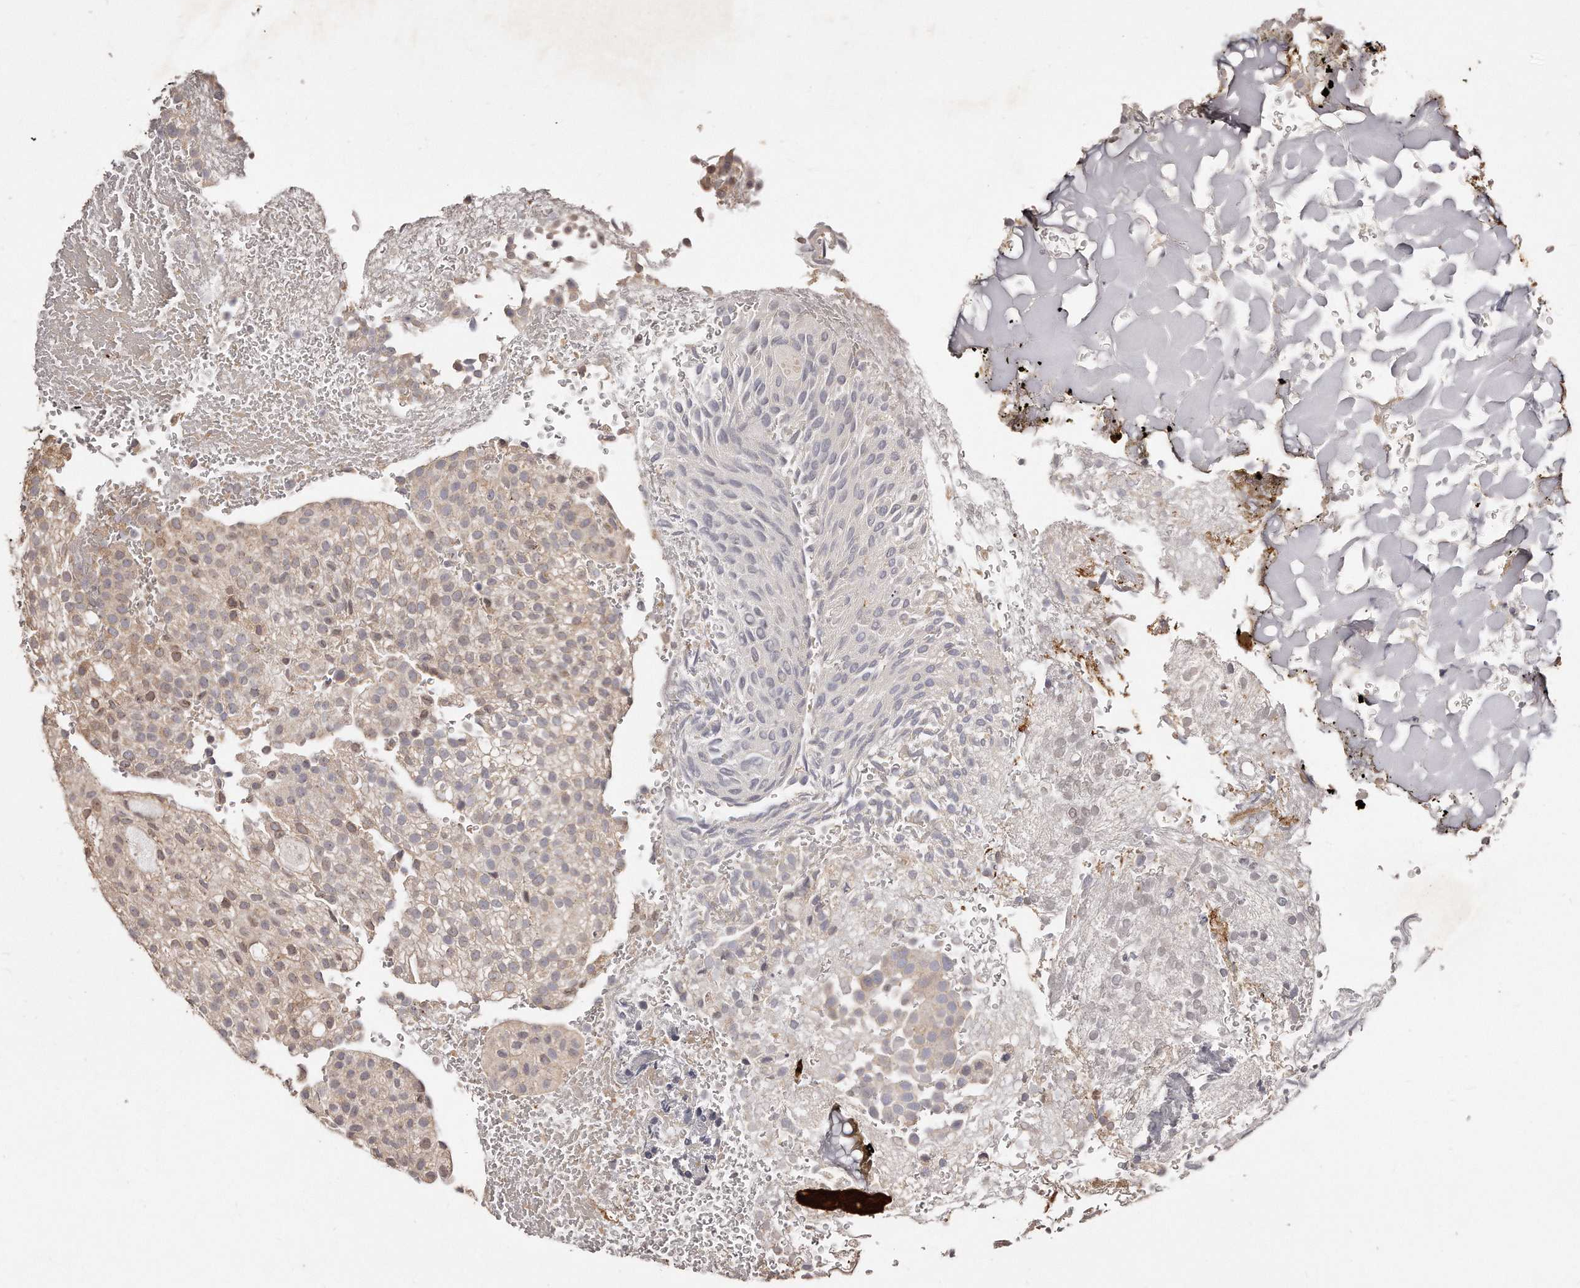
{"staining": {"intensity": "weak", "quantity": ">75%", "location": "cytoplasmic/membranous,nuclear"}, "tissue": "urothelial cancer", "cell_type": "Tumor cells", "image_type": "cancer", "snomed": [{"axis": "morphology", "description": "Urothelial carcinoma, Low grade"}, {"axis": "topography", "description": "Urinary bladder"}], "caption": "DAB immunohistochemical staining of human urothelial cancer shows weak cytoplasmic/membranous and nuclear protein staining in approximately >75% of tumor cells.", "gene": "HASPIN", "patient": {"sex": "male", "age": 78}}